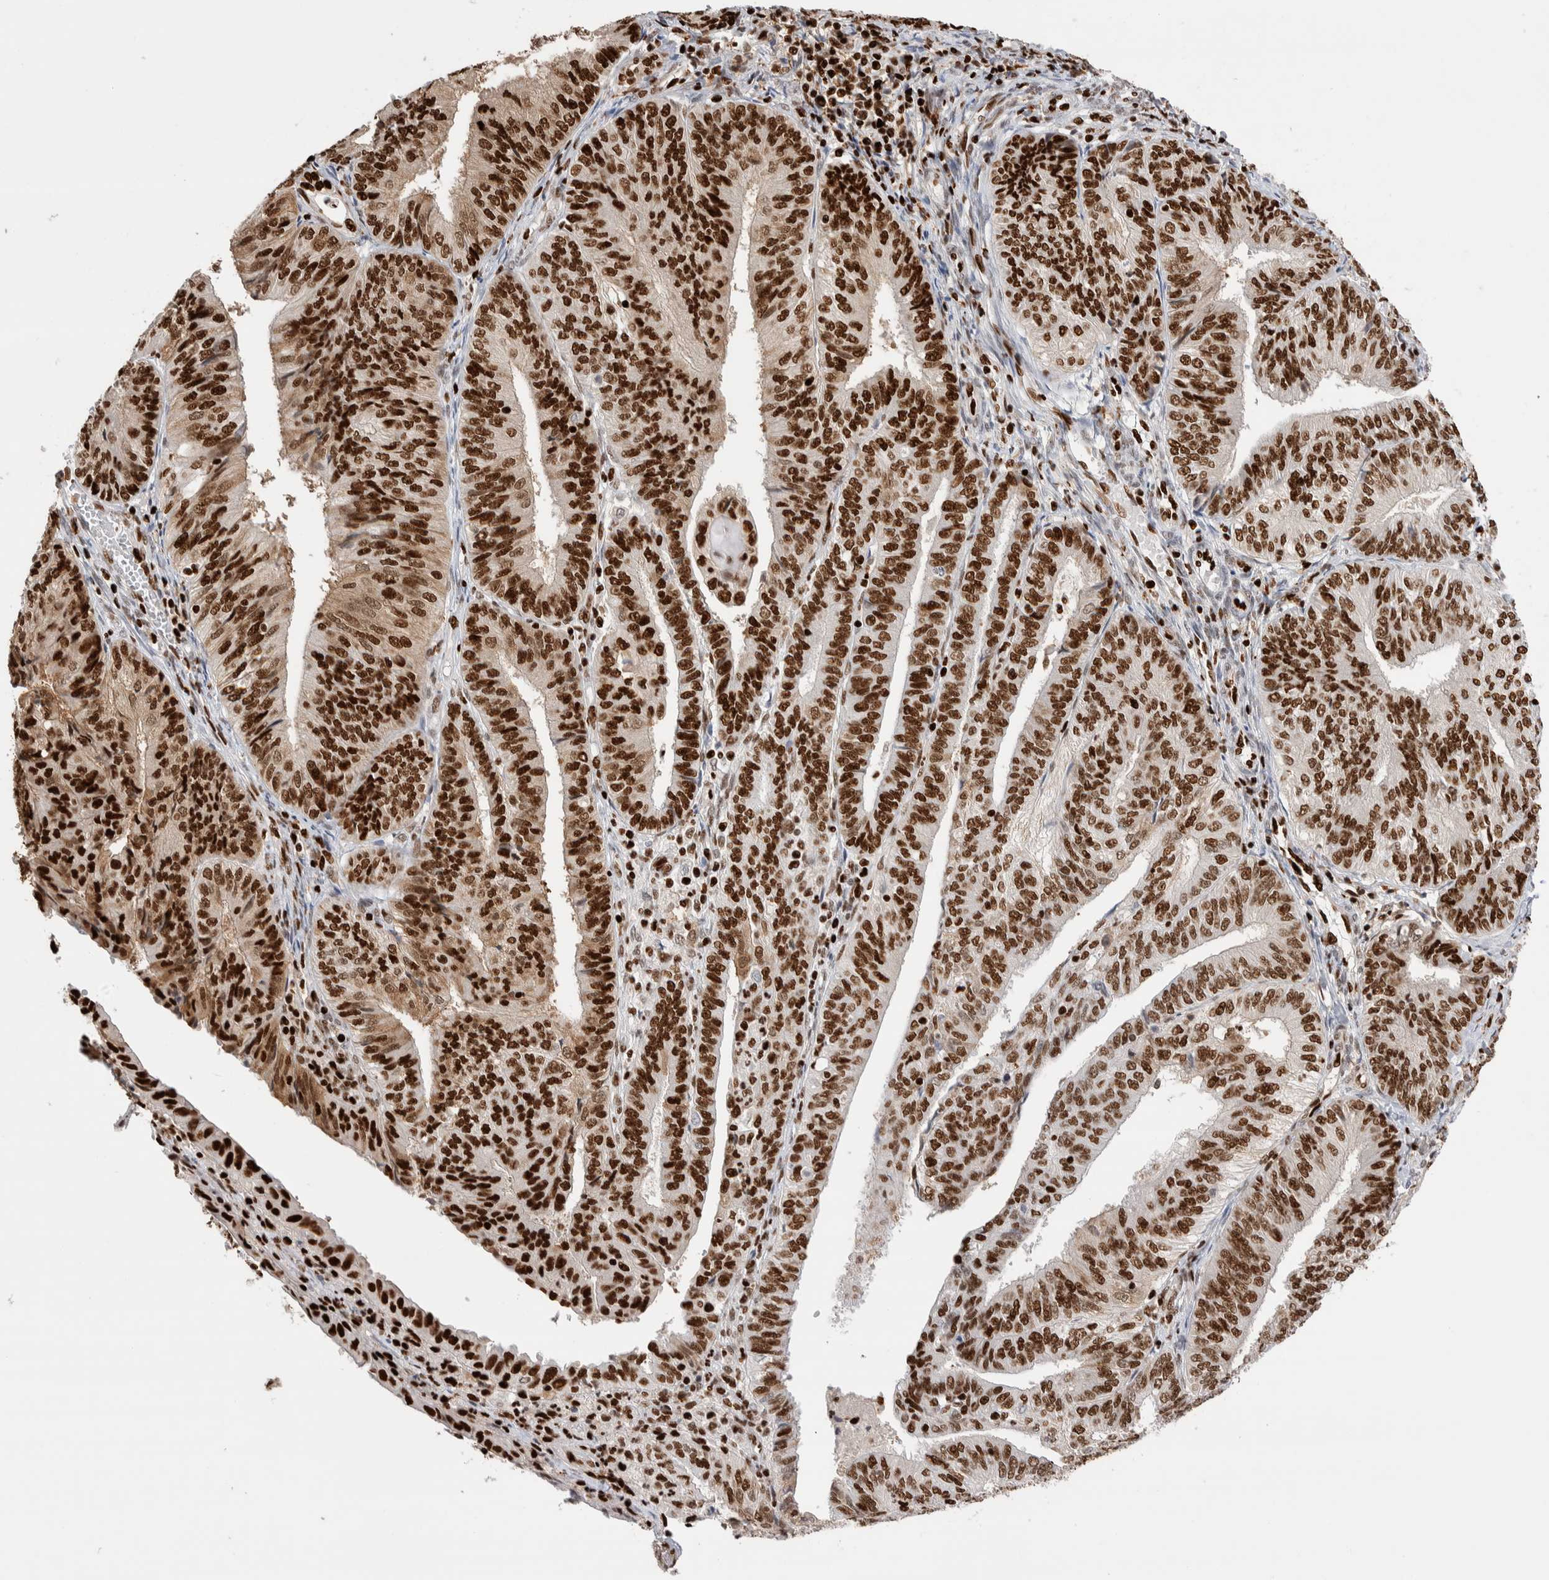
{"staining": {"intensity": "strong", "quantity": ">75%", "location": "nuclear"}, "tissue": "endometrial cancer", "cell_type": "Tumor cells", "image_type": "cancer", "snomed": [{"axis": "morphology", "description": "Adenocarcinoma, NOS"}, {"axis": "topography", "description": "Endometrium"}], "caption": "This photomicrograph reveals immunohistochemistry (IHC) staining of adenocarcinoma (endometrial), with high strong nuclear staining in about >75% of tumor cells.", "gene": "RNASEK-C17orf49", "patient": {"sex": "female", "age": 58}}